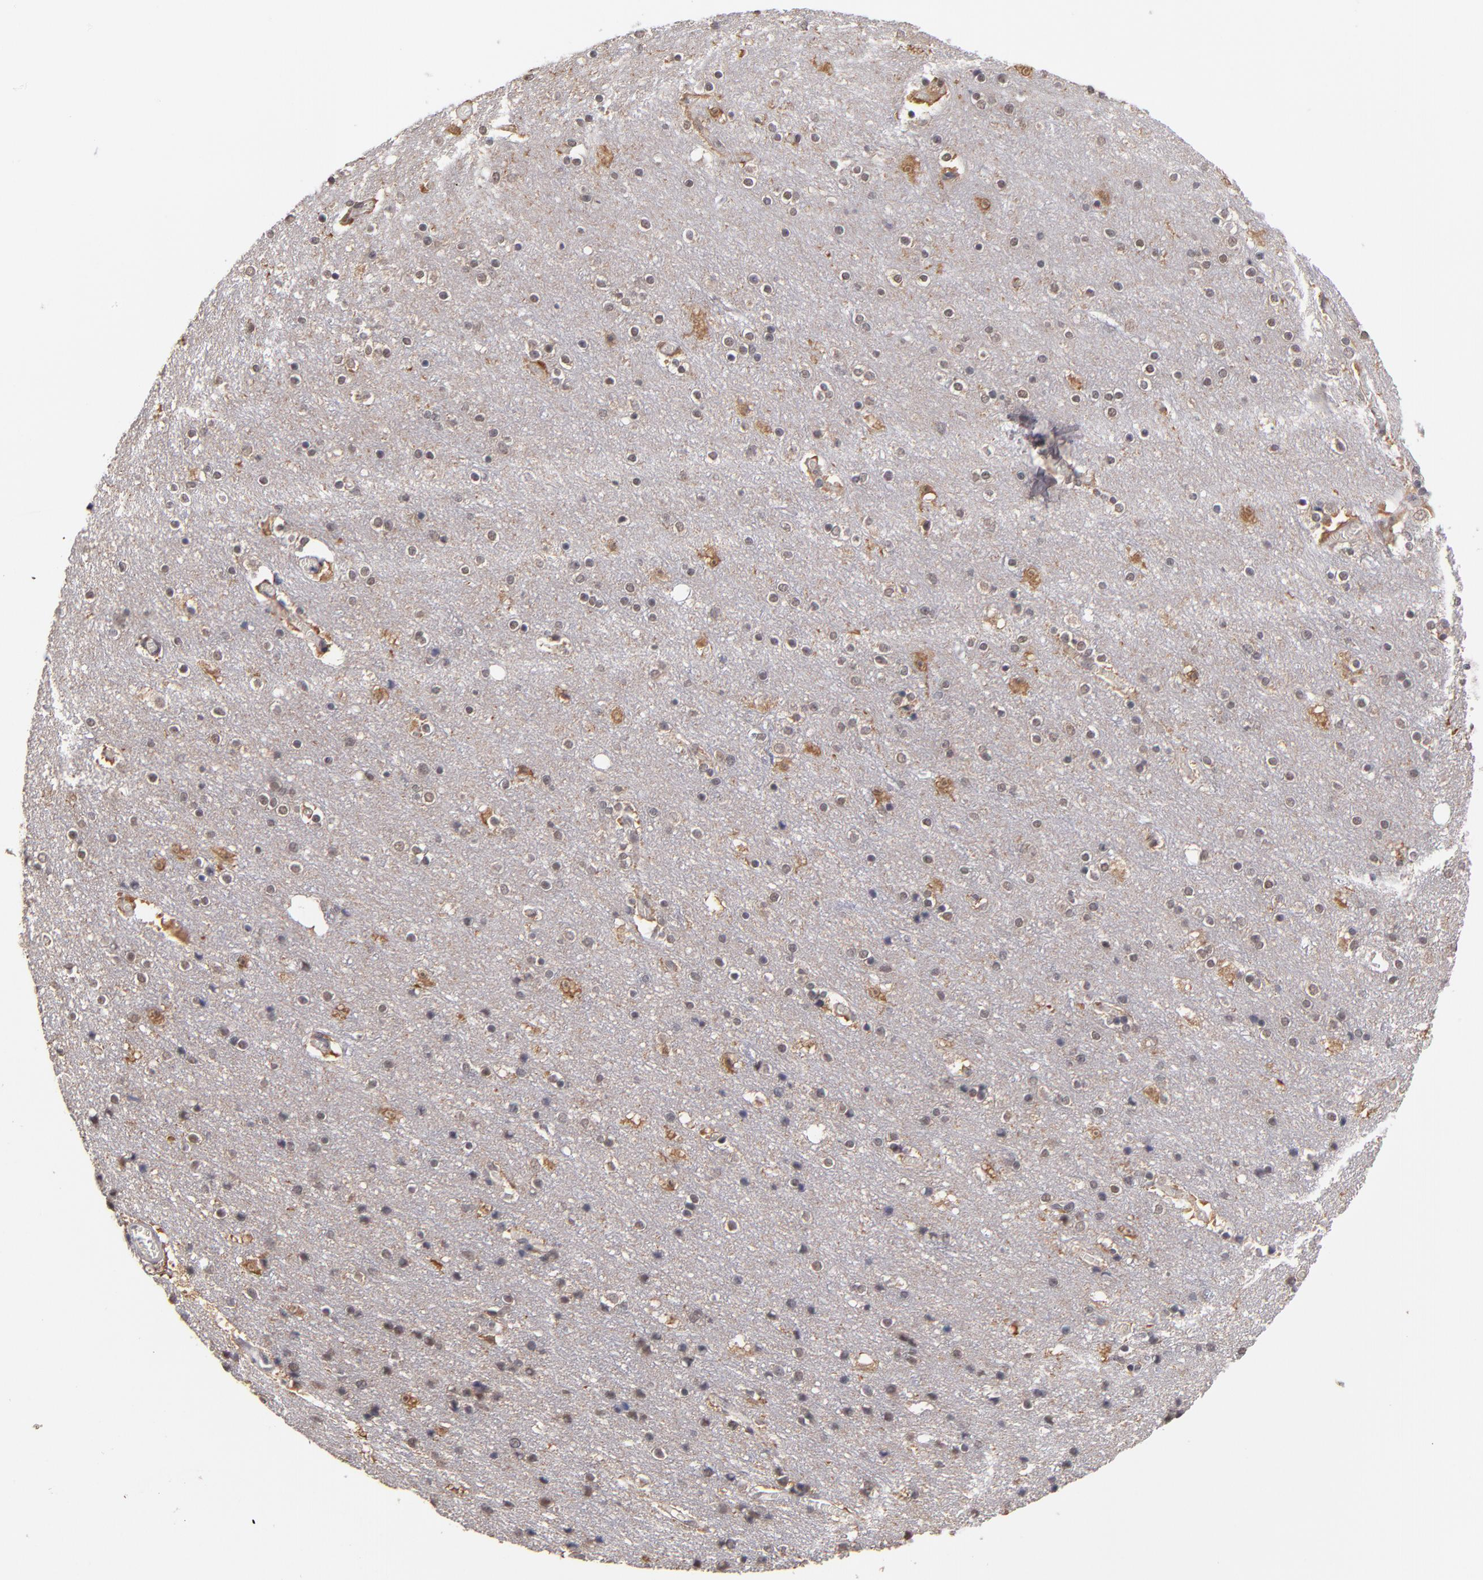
{"staining": {"intensity": "negative", "quantity": "none", "location": "none"}, "tissue": "cerebral cortex", "cell_type": "Endothelial cells", "image_type": "normal", "snomed": [{"axis": "morphology", "description": "Normal tissue, NOS"}, {"axis": "topography", "description": "Cerebral cortex"}], "caption": "Immunohistochemistry photomicrograph of normal cerebral cortex: cerebral cortex stained with DAB shows no significant protein positivity in endothelial cells. (Immunohistochemistry (ihc), brightfield microscopy, high magnification).", "gene": "PSMD10", "patient": {"sex": "female", "age": 54}}